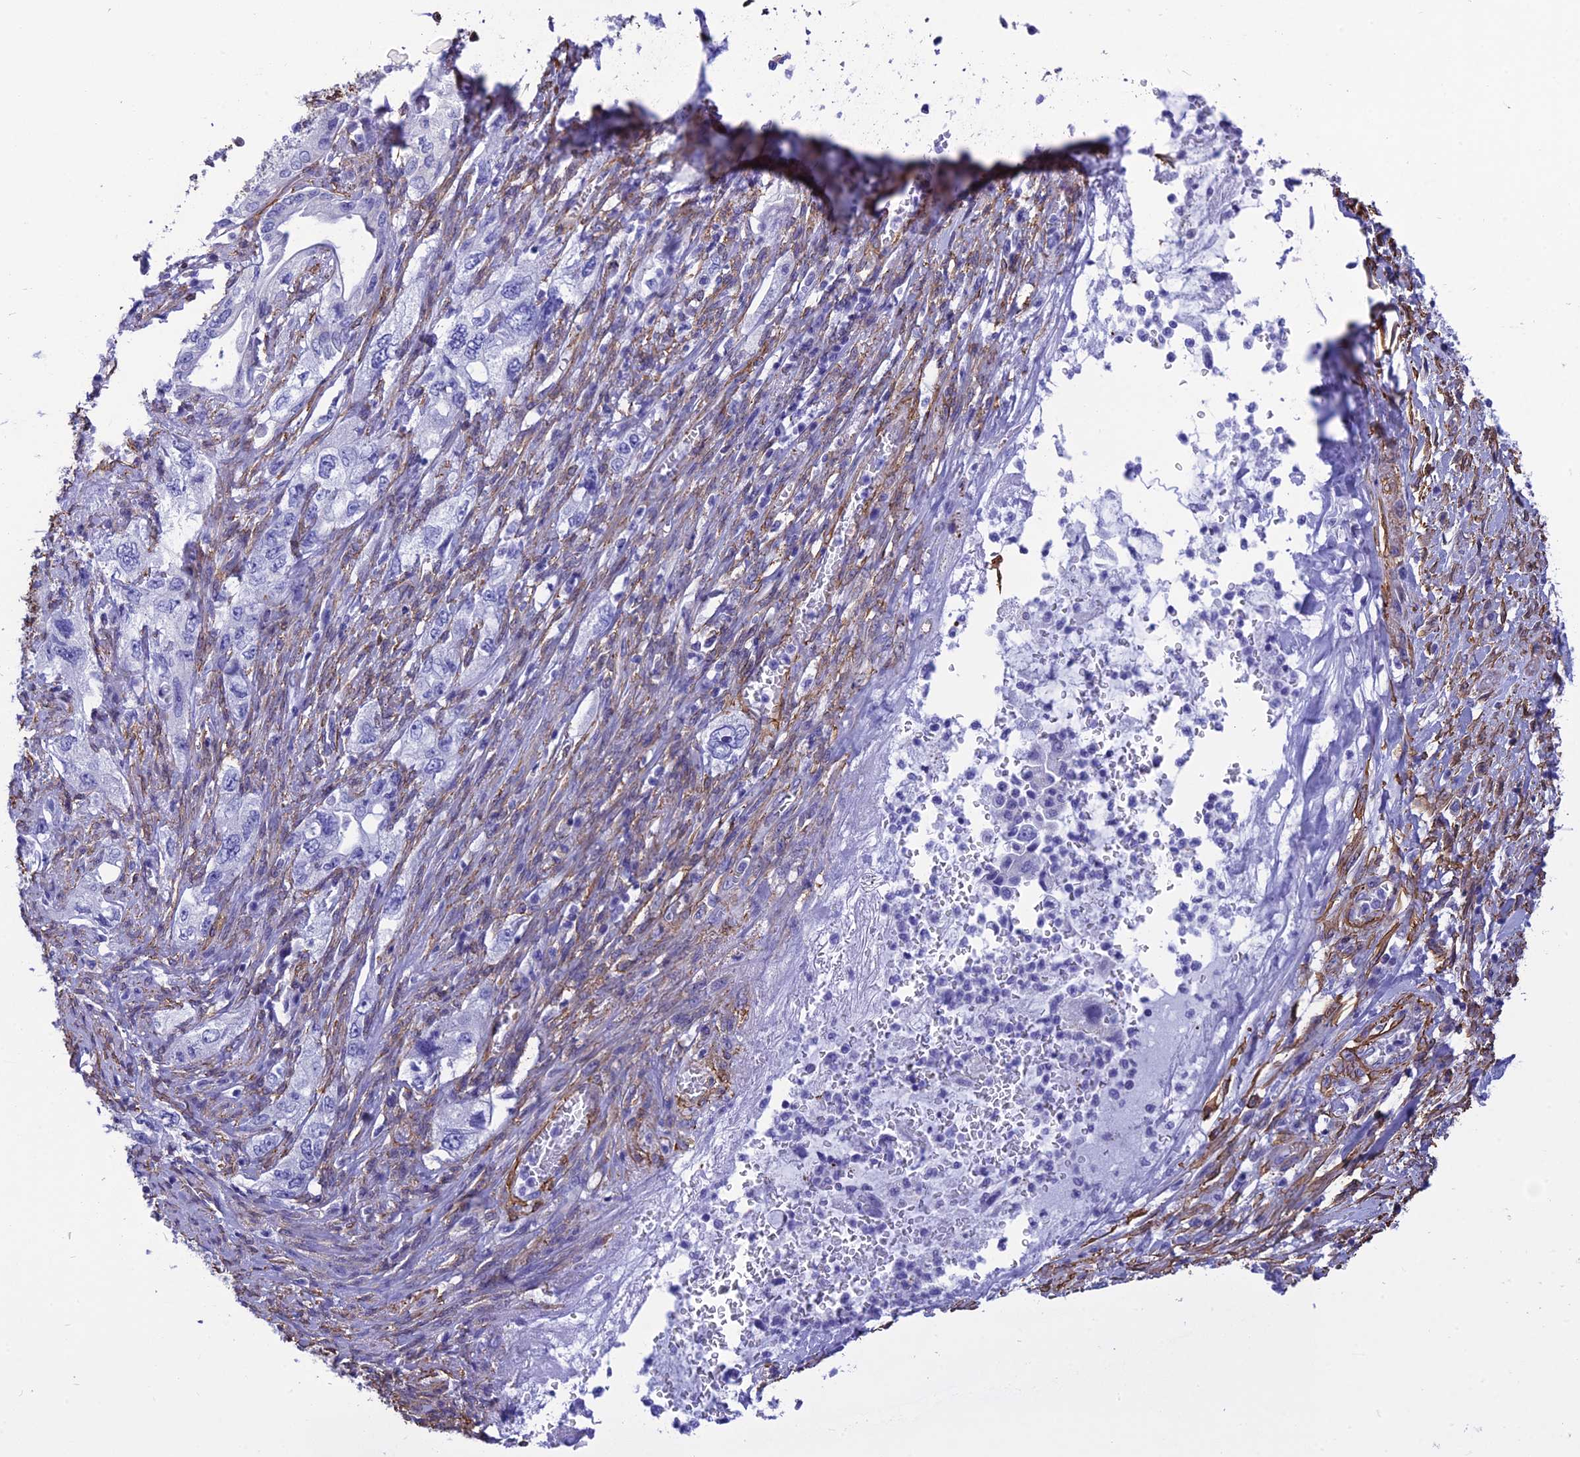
{"staining": {"intensity": "negative", "quantity": "none", "location": "none"}, "tissue": "pancreatic cancer", "cell_type": "Tumor cells", "image_type": "cancer", "snomed": [{"axis": "morphology", "description": "Adenocarcinoma, NOS"}, {"axis": "topography", "description": "Pancreas"}], "caption": "This image is of adenocarcinoma (pancreatic) stained with immunohistochemistry (IHC) to label a protein in brown with the nuclei are counter-stained blue. There is no expression in tumor cells.", "gene": "NKD1", "patient": {"sex": "female", "age": 73}}